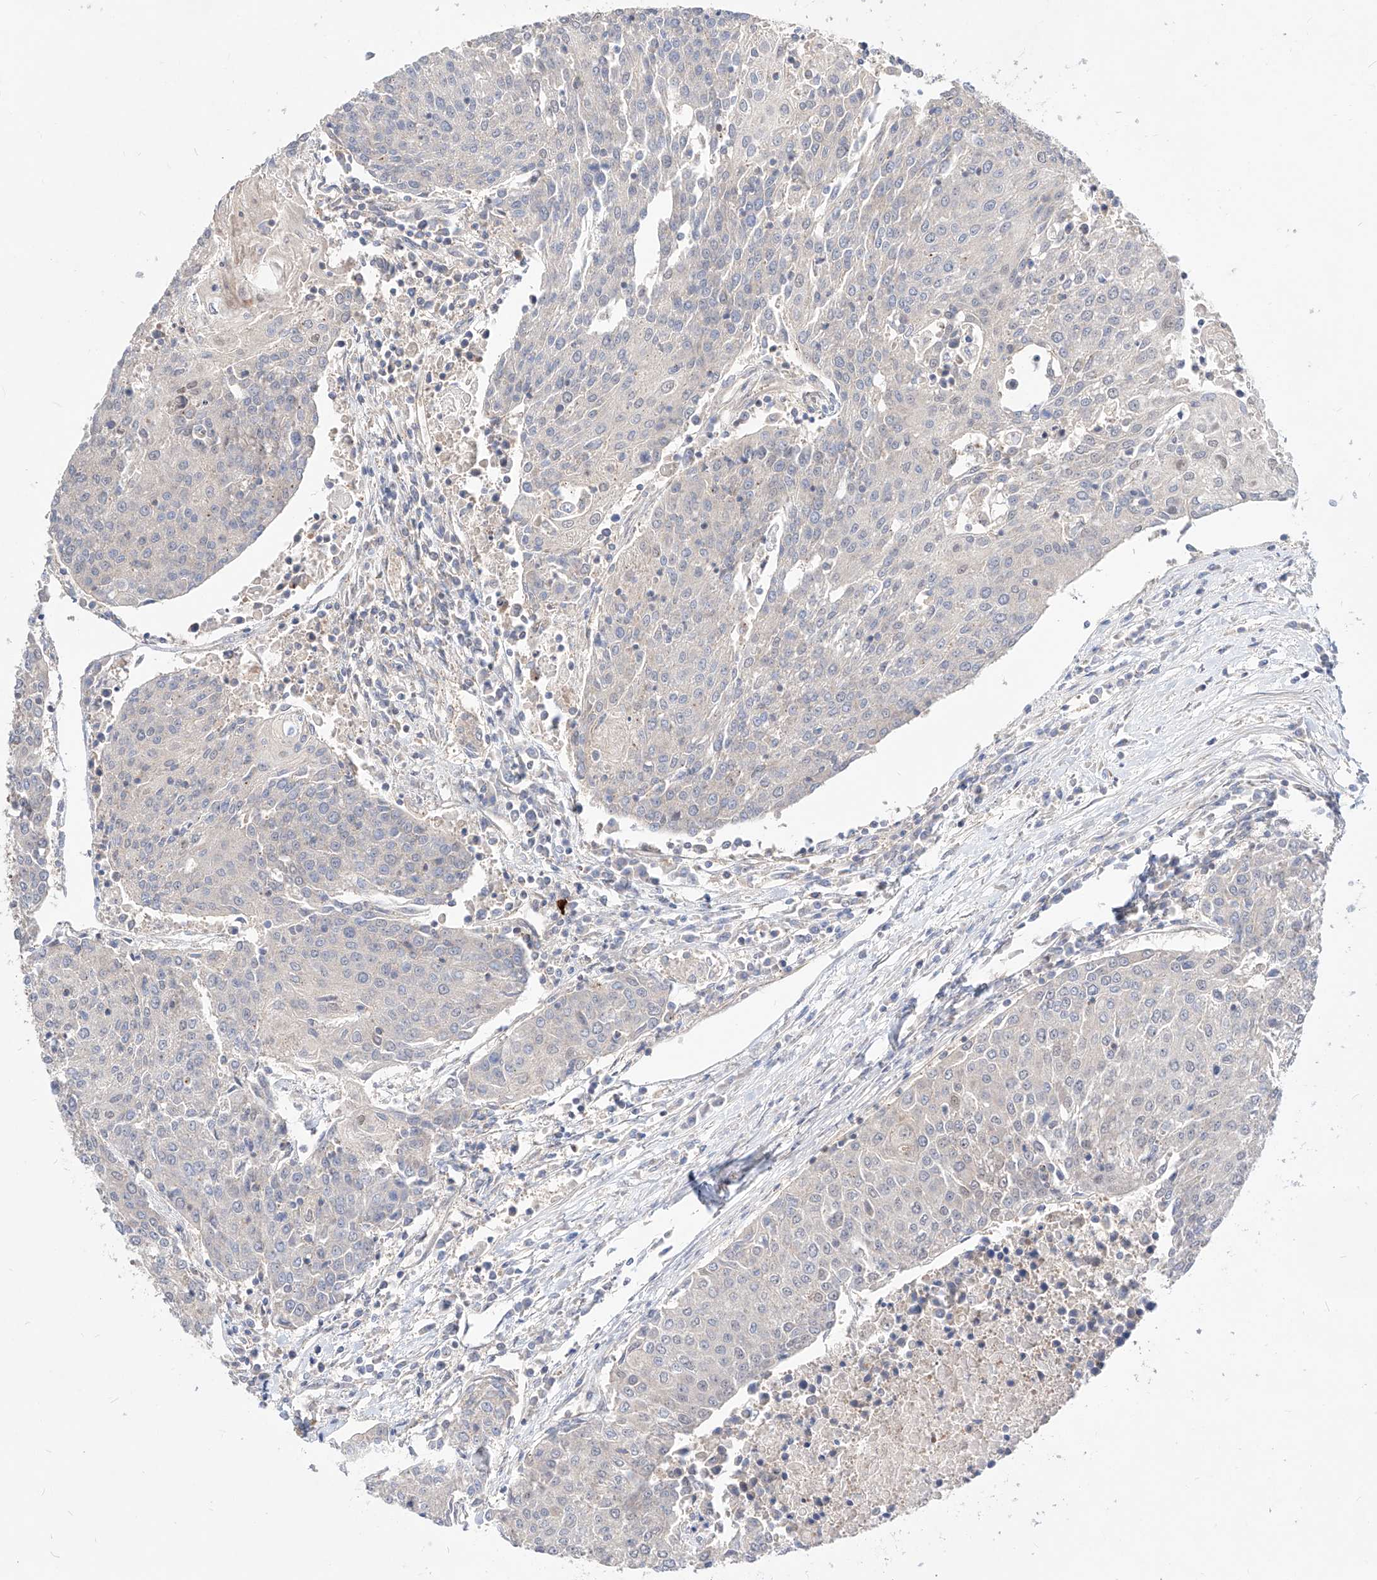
{"staining": {"intensity": "negative", "quantity": "none", "location": "none"}, "tissue": "urothelial cancer", "cell_type": "Tumor cells", "image_type": "cancer", "snomed": [{"axis": "morphology", "description": "Urothelial carcinoma, High grade"}, {"axis": "topography", "description": "Urinary bladder"}], "caption": "Immunohistochemistry (IHC) photomicrograph of urothelial cancer stained for a protein (brown), which reveals no staining in tumor cells. (Immunohistochemistry (IHC), brightfield microscopy, high magnification).", "gene": "TSNAX", "patient": {"sex": "female", "age": 85}}